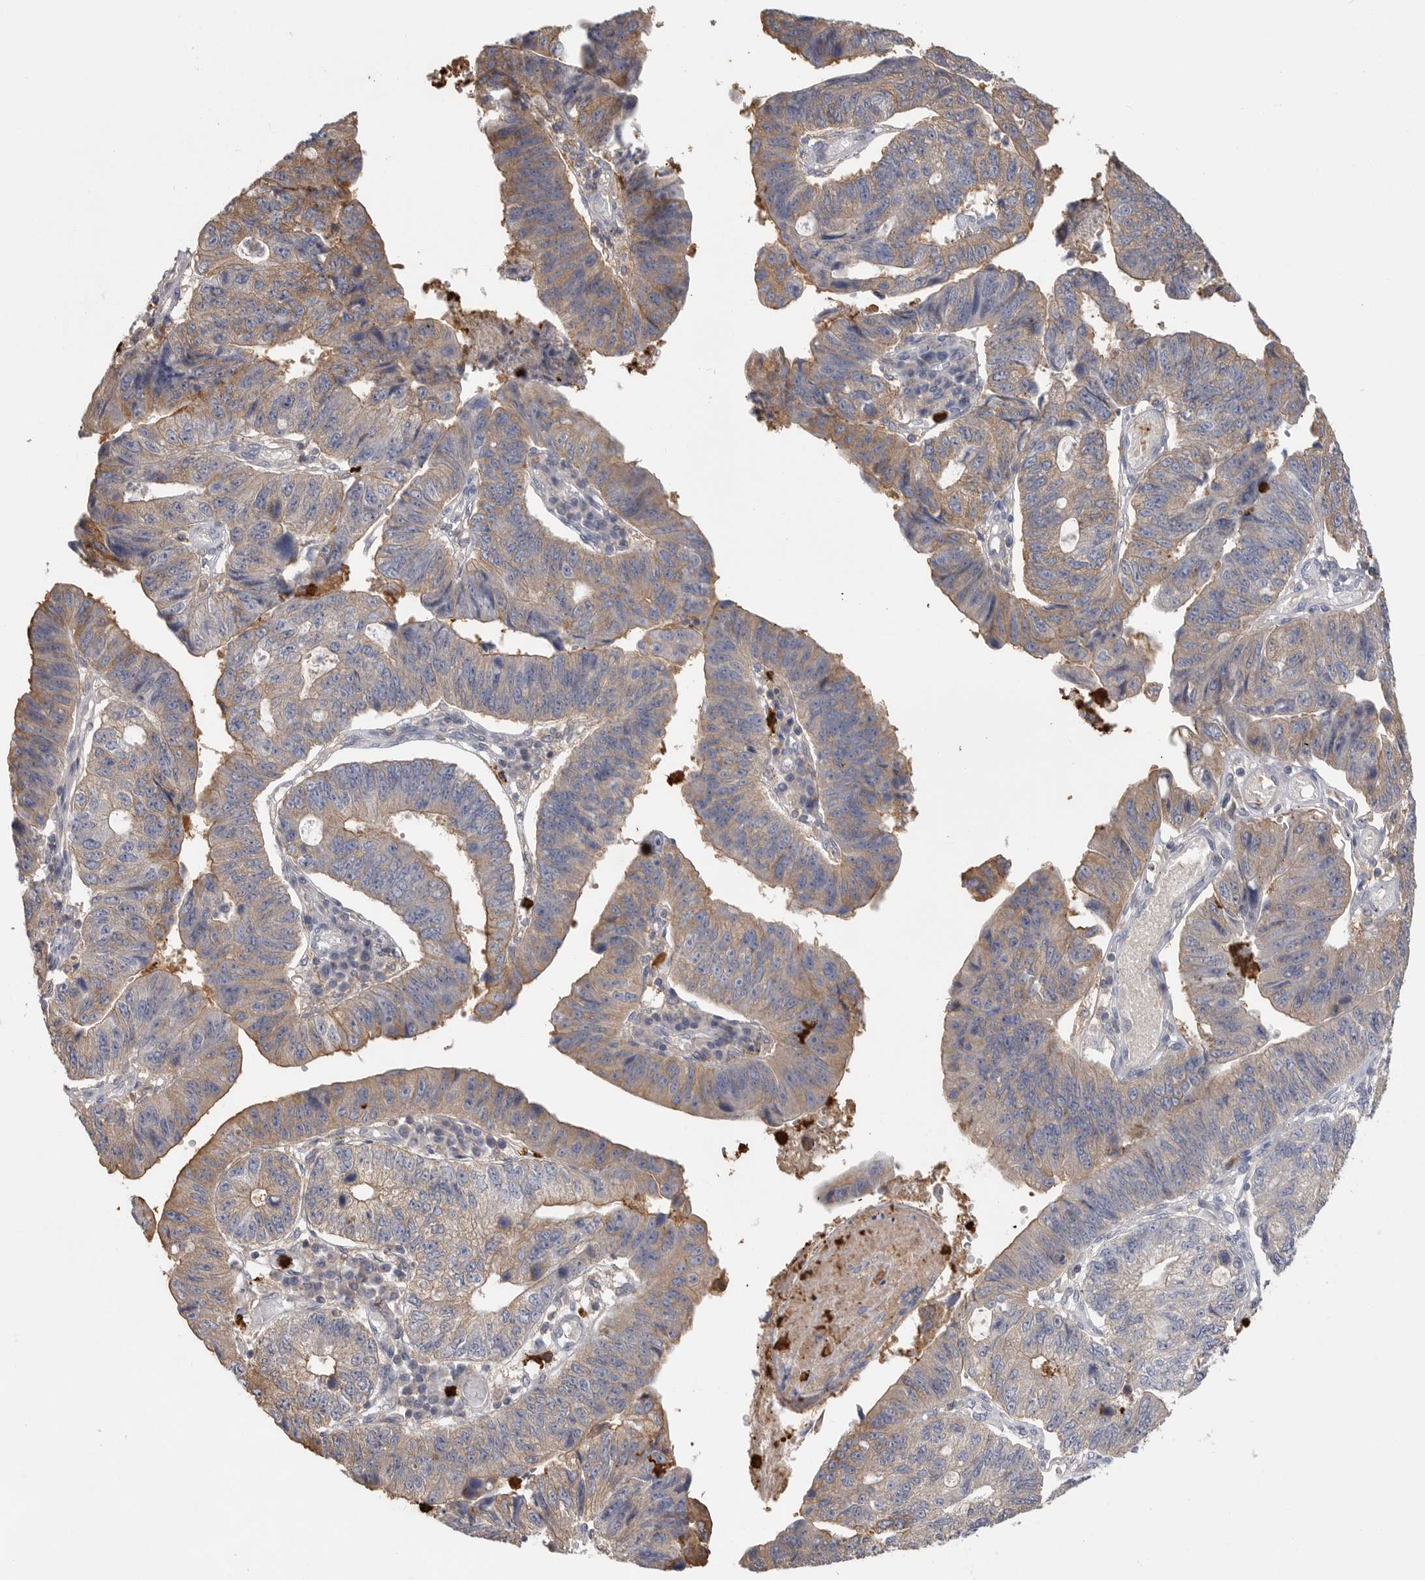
{"staining": {"intensity": "weak", "quantity": "25%-75%", "location": "cytoplasmic/membranous"}, "tissue": "stomach cancer", "cell_type": "Tumor cells", "image_type": "cancer", "snomed": [{"axis": "morphology", "description": "Adenocarcinoma, NOS"}, {"axis": "topography", "description": "Stomach"}], "caption": "Tumor cells reveal low levels of weak cytoplasmic/membranous positivity in about 25%-75% of cells in human stomach adenocarcinoma.", "gene": "CYB561D1", "patient": {"sex": "male", "age": 59}}